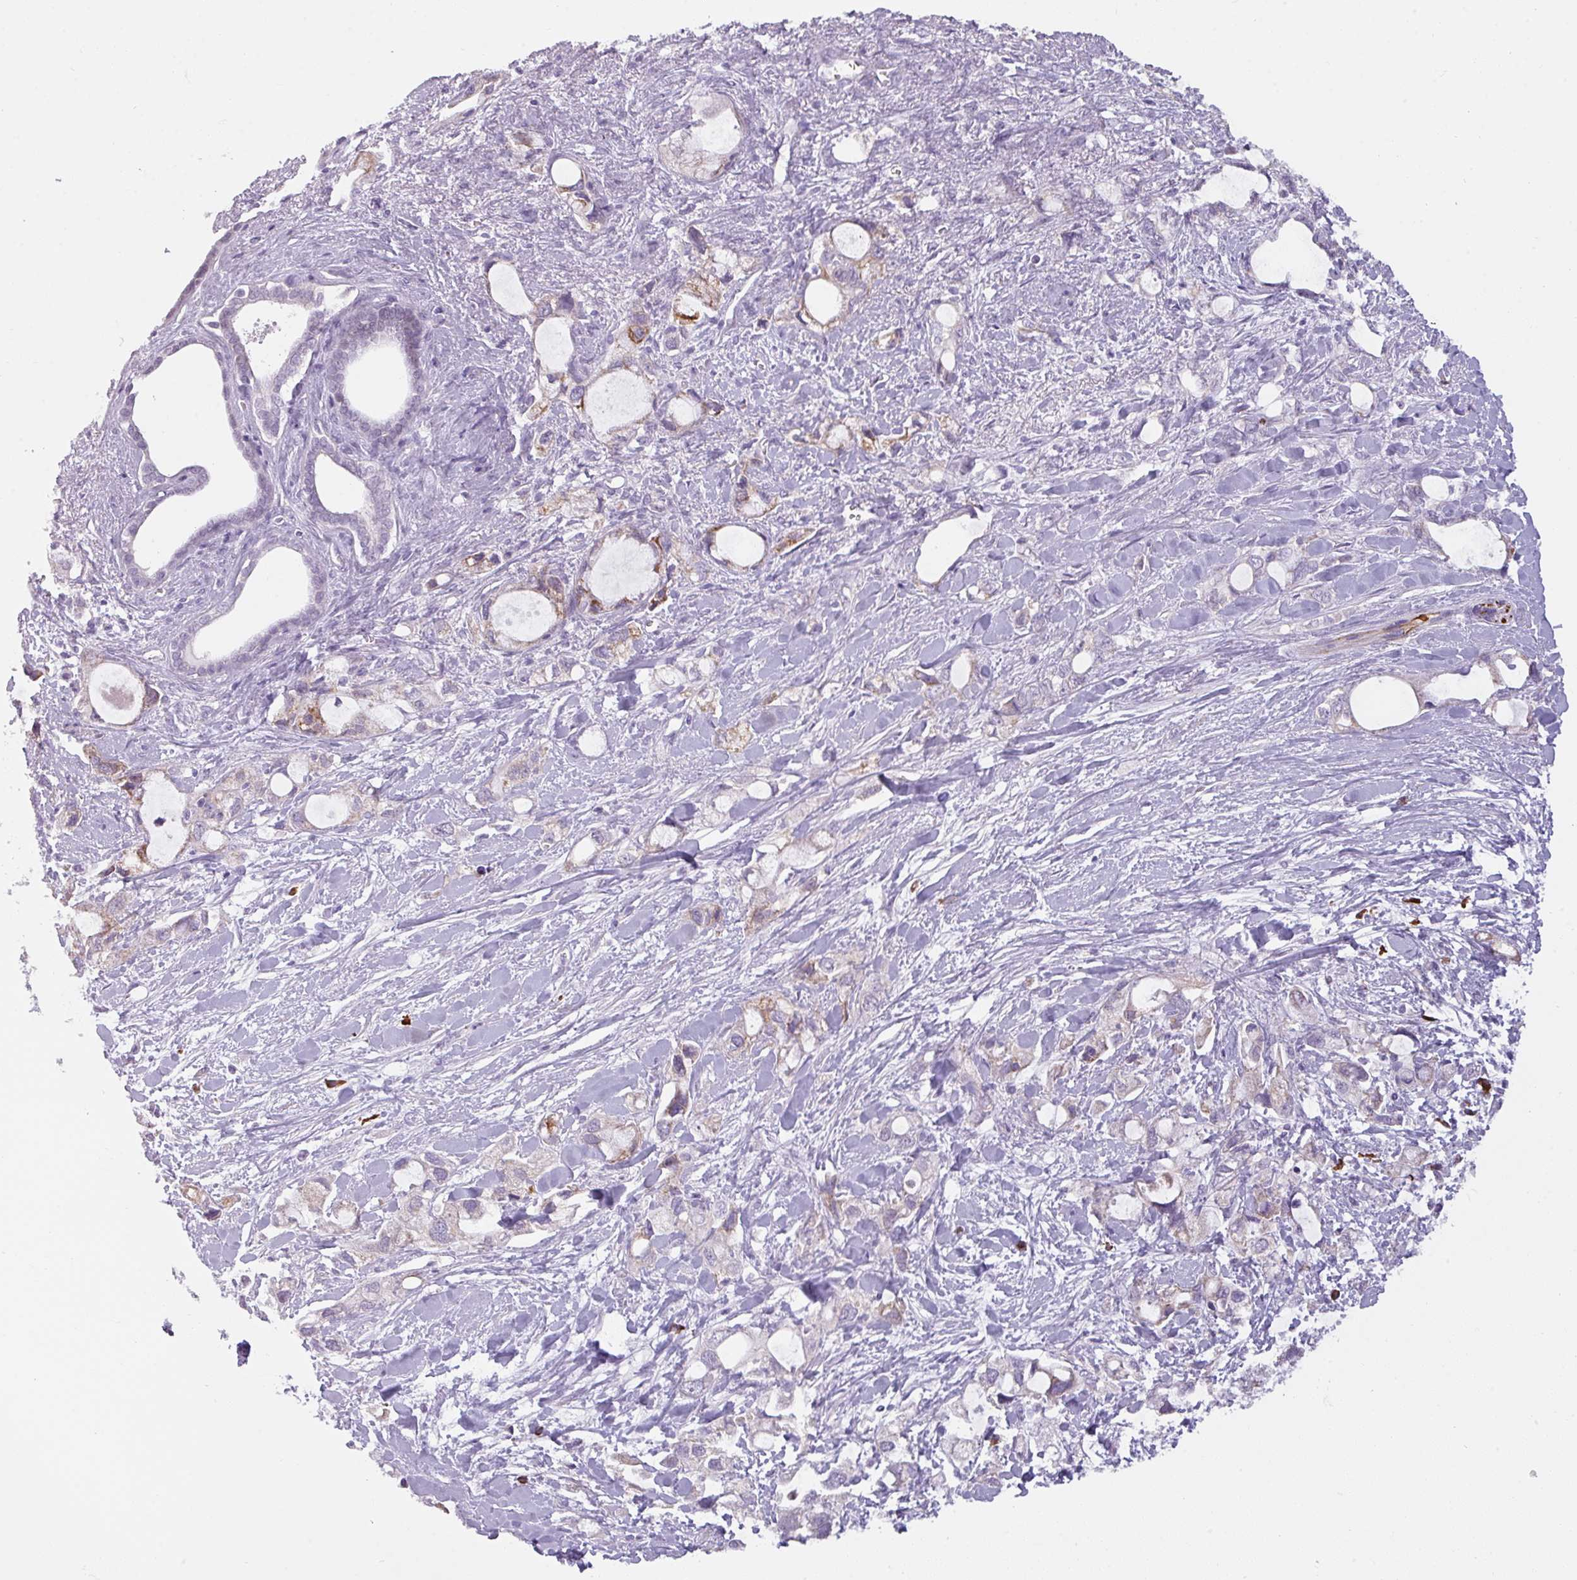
{"staining": {"intensity": "negative", "quantity": "none", "location": "none"}, "tissue": "pancreatic cancer", "cell_type": "Tumor cells", "image_type": "cancer", "snomed": [{"axis": "morphology", "description": "Adenocarcinoma, NOS"}, {"axis": "topography", "description": "Pancreas"}], "caption": "Adenocarcinoma (pancreatic) was stained to show a protein in brown. There is no significant staining in tumor cells. (Brightfield microscopy of DAB (3,3'-diaminobenzidine) immunohistochemistry (IHC) at high magnification).", "gene": "C2orf68", "patient": {"sex": "female", "age": 56}}